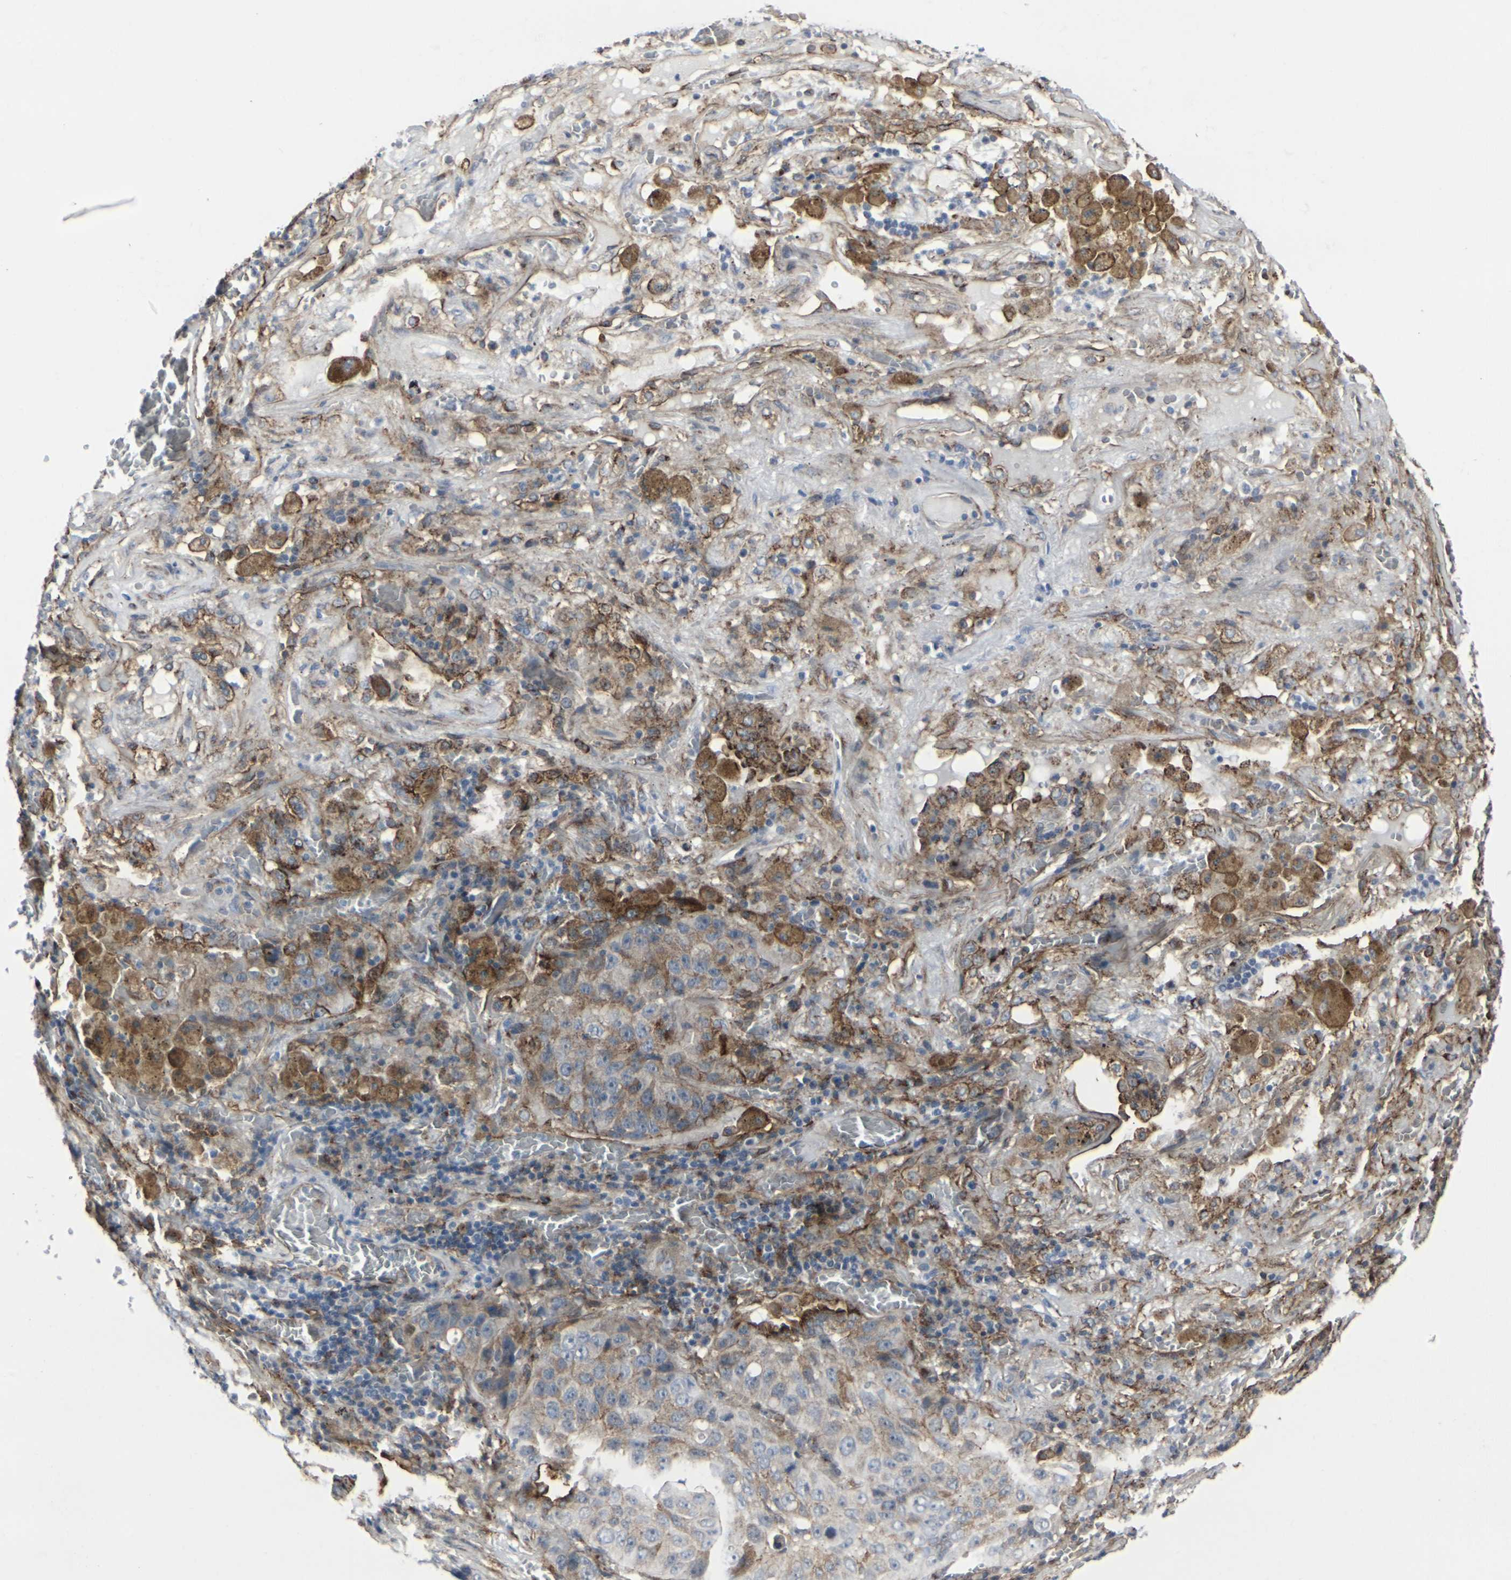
{"staining": {"intensity": "weak", "quantity": "25%-75%", "location": "cytoplasmic/membranous"}, "tissue": "lung cancer", "cell_type": "Tumor cells", "image_type": "cancer", "snomed": [{"axis": "morphology", "description": "Squamous cell carcinoma, NOS"}, {"axis": "topography", "description": "Lung"}], "caption": "Lung squamous cell carcinoma stained with a protein marker reveals weak staining in tumor cells.", "gene": "MYOF", "patient": {"sex": "male", "age": 57}}